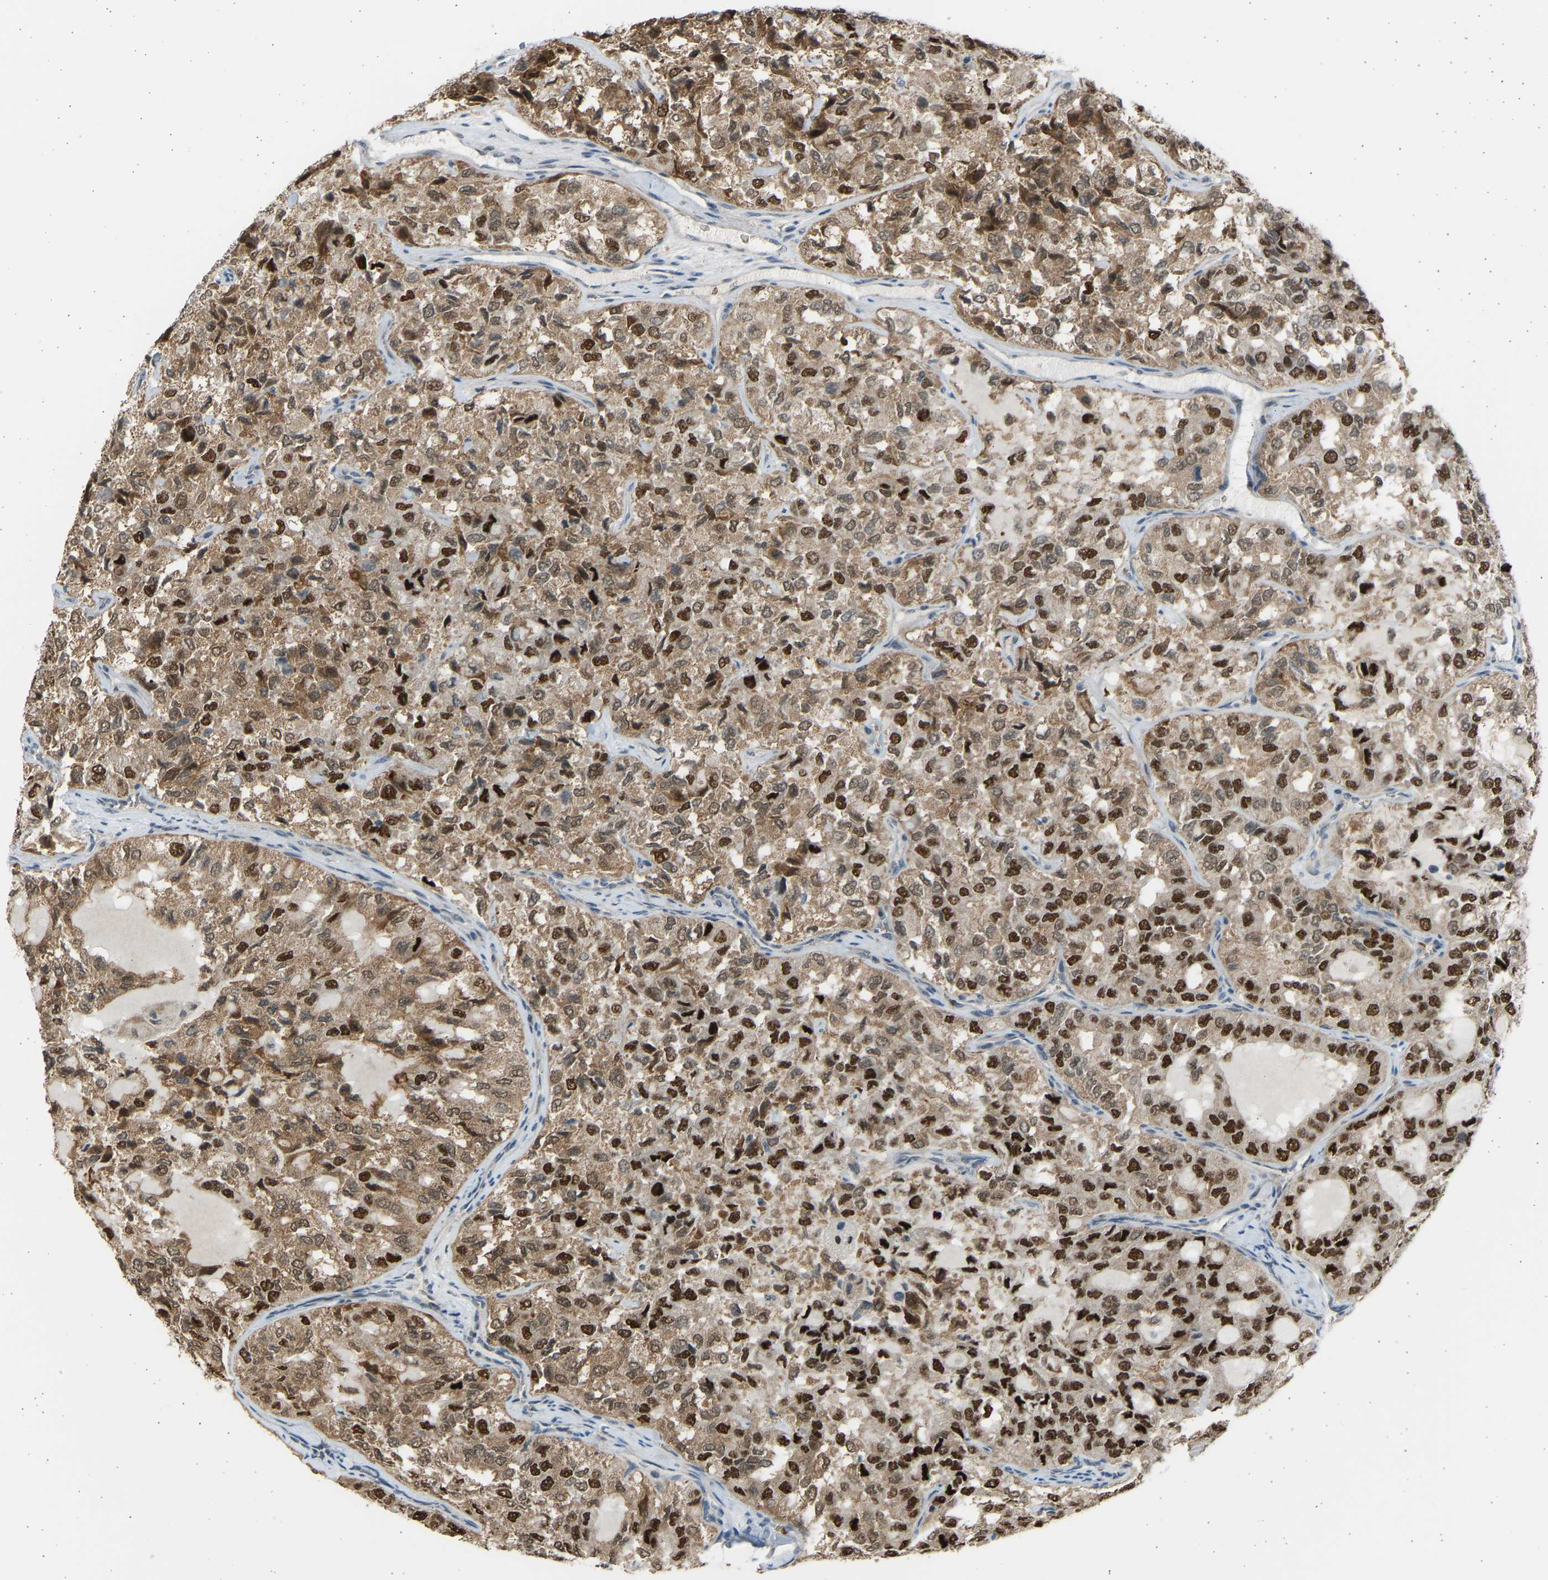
{"staining": {"intensity": "strong", "quantity": ">75%", "location": "nuclear"}, "tissue": "thyroid cancer", "cell_type": "Tumor cells", "image_type": "cancer", "snomed": [{"axis": "morphology", "description": "Follicular adenoma carcinoma, NOS"}, {"axis": "topography", "description": "Thyroid gland"}], "caption": "IHC micrograph of human thyroid follicular adenoma carcinoma stained for a protein (brown), which displays high levels of strong nuclear expression in about >75% of tumor cells.", "gene": "BIRC2", "patient": {"sex": "male", "age": 75}}